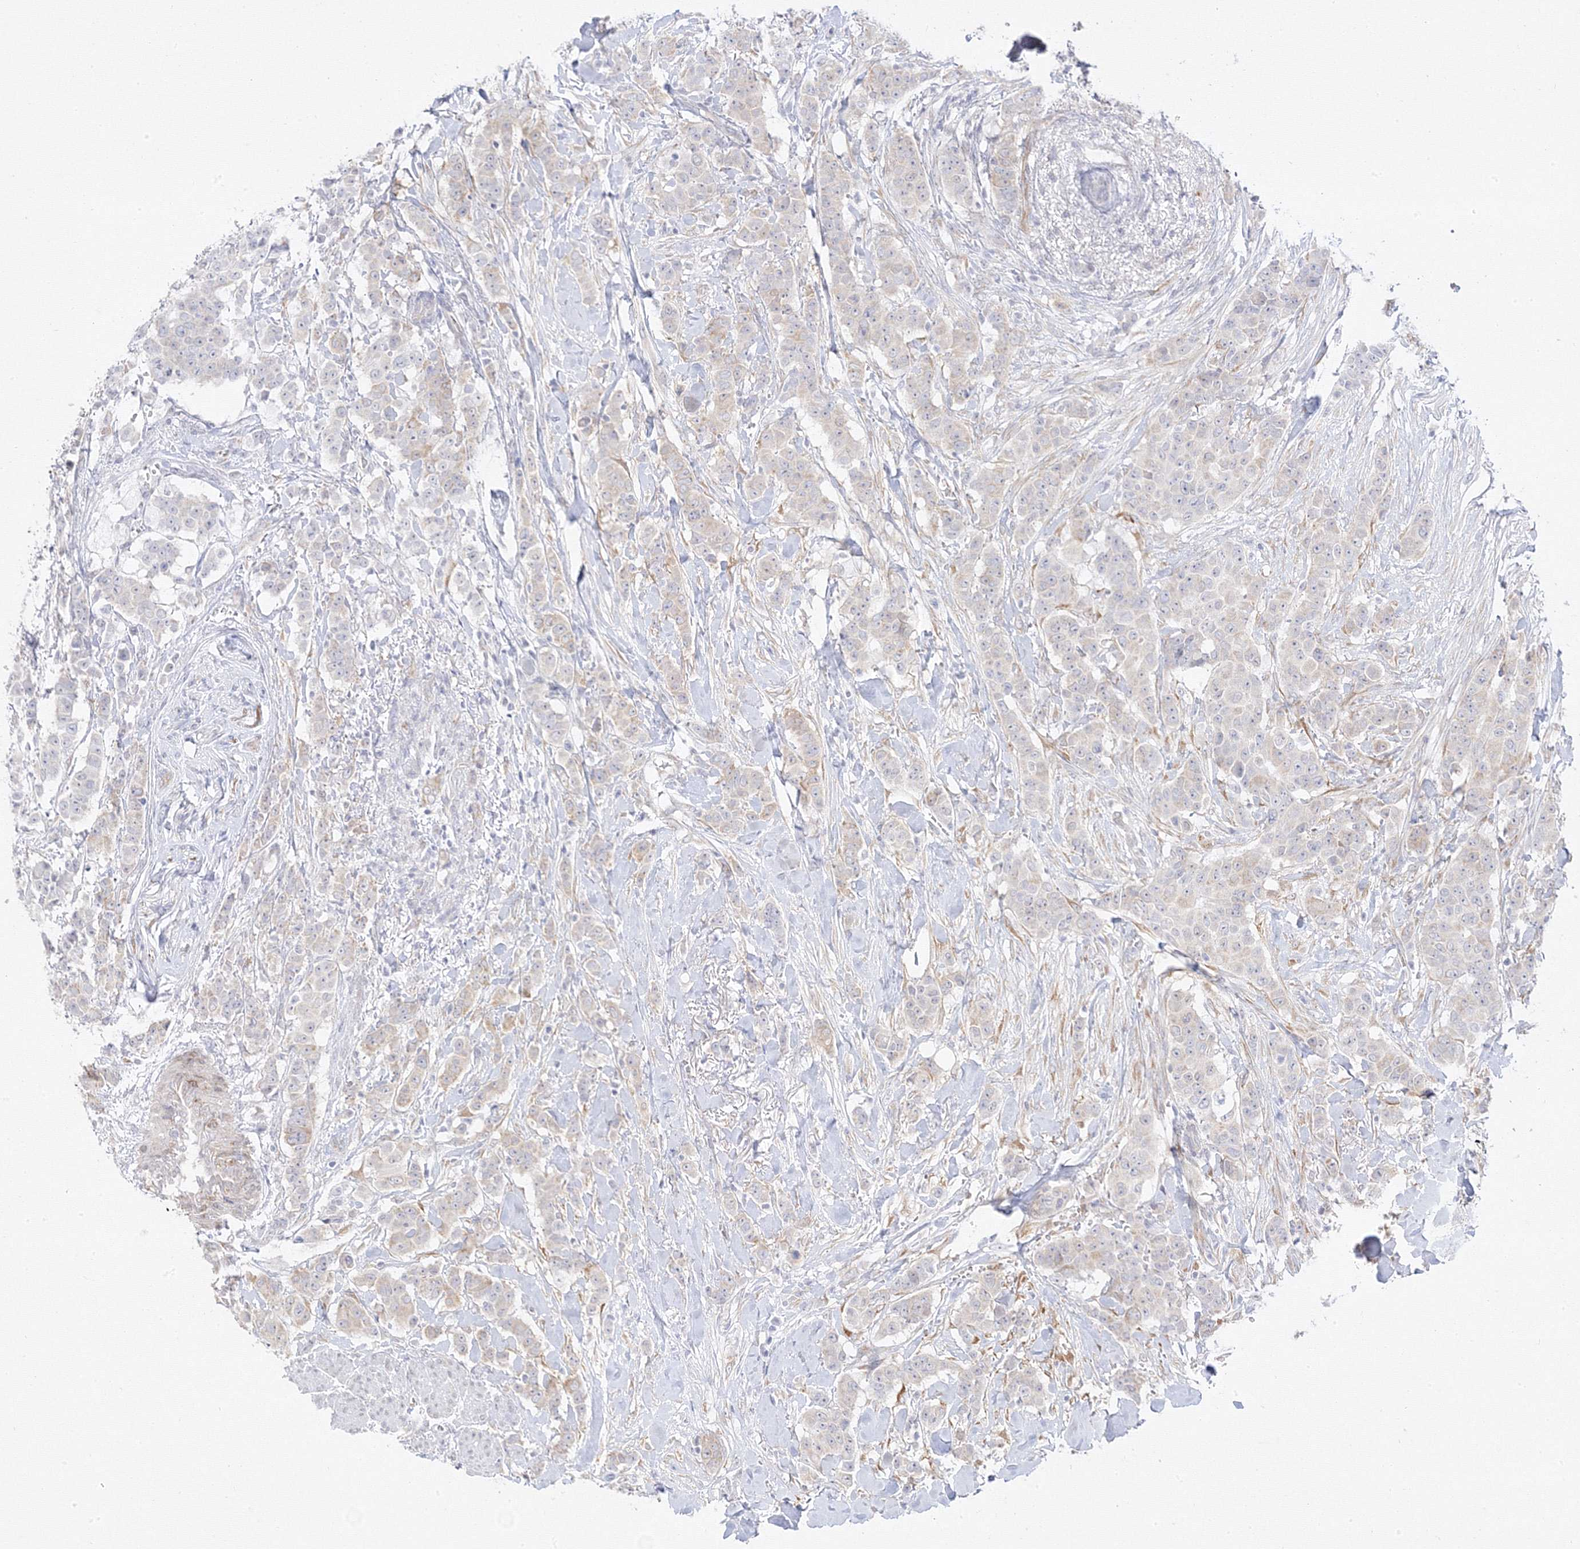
{"staining": {"intensity": "weak", "quantity": "<25%", "location": "cytoplasmic/membranous"}, "tissue": "breast cancer", "cell_type": "Tumor cells", "image_type": "cancer", "snomed": [{"axis": "morphology", "description": "Duct carcinoma"}, {"axis": "topography", "description": "Breast"}], "caption": "The histopathology image displays no significant positivity in tumor cells of infiltrating ductal carcinoma (breast). (Stains: DAB (3,3'-diaminobenzidine) immunohistochemistry (IHC) with hematoxylin counter stain, Microscopy: brightfield microscopy at high magnification).", "gene": "C2CD2", "patient": {"sex": "female", "age": 40}}